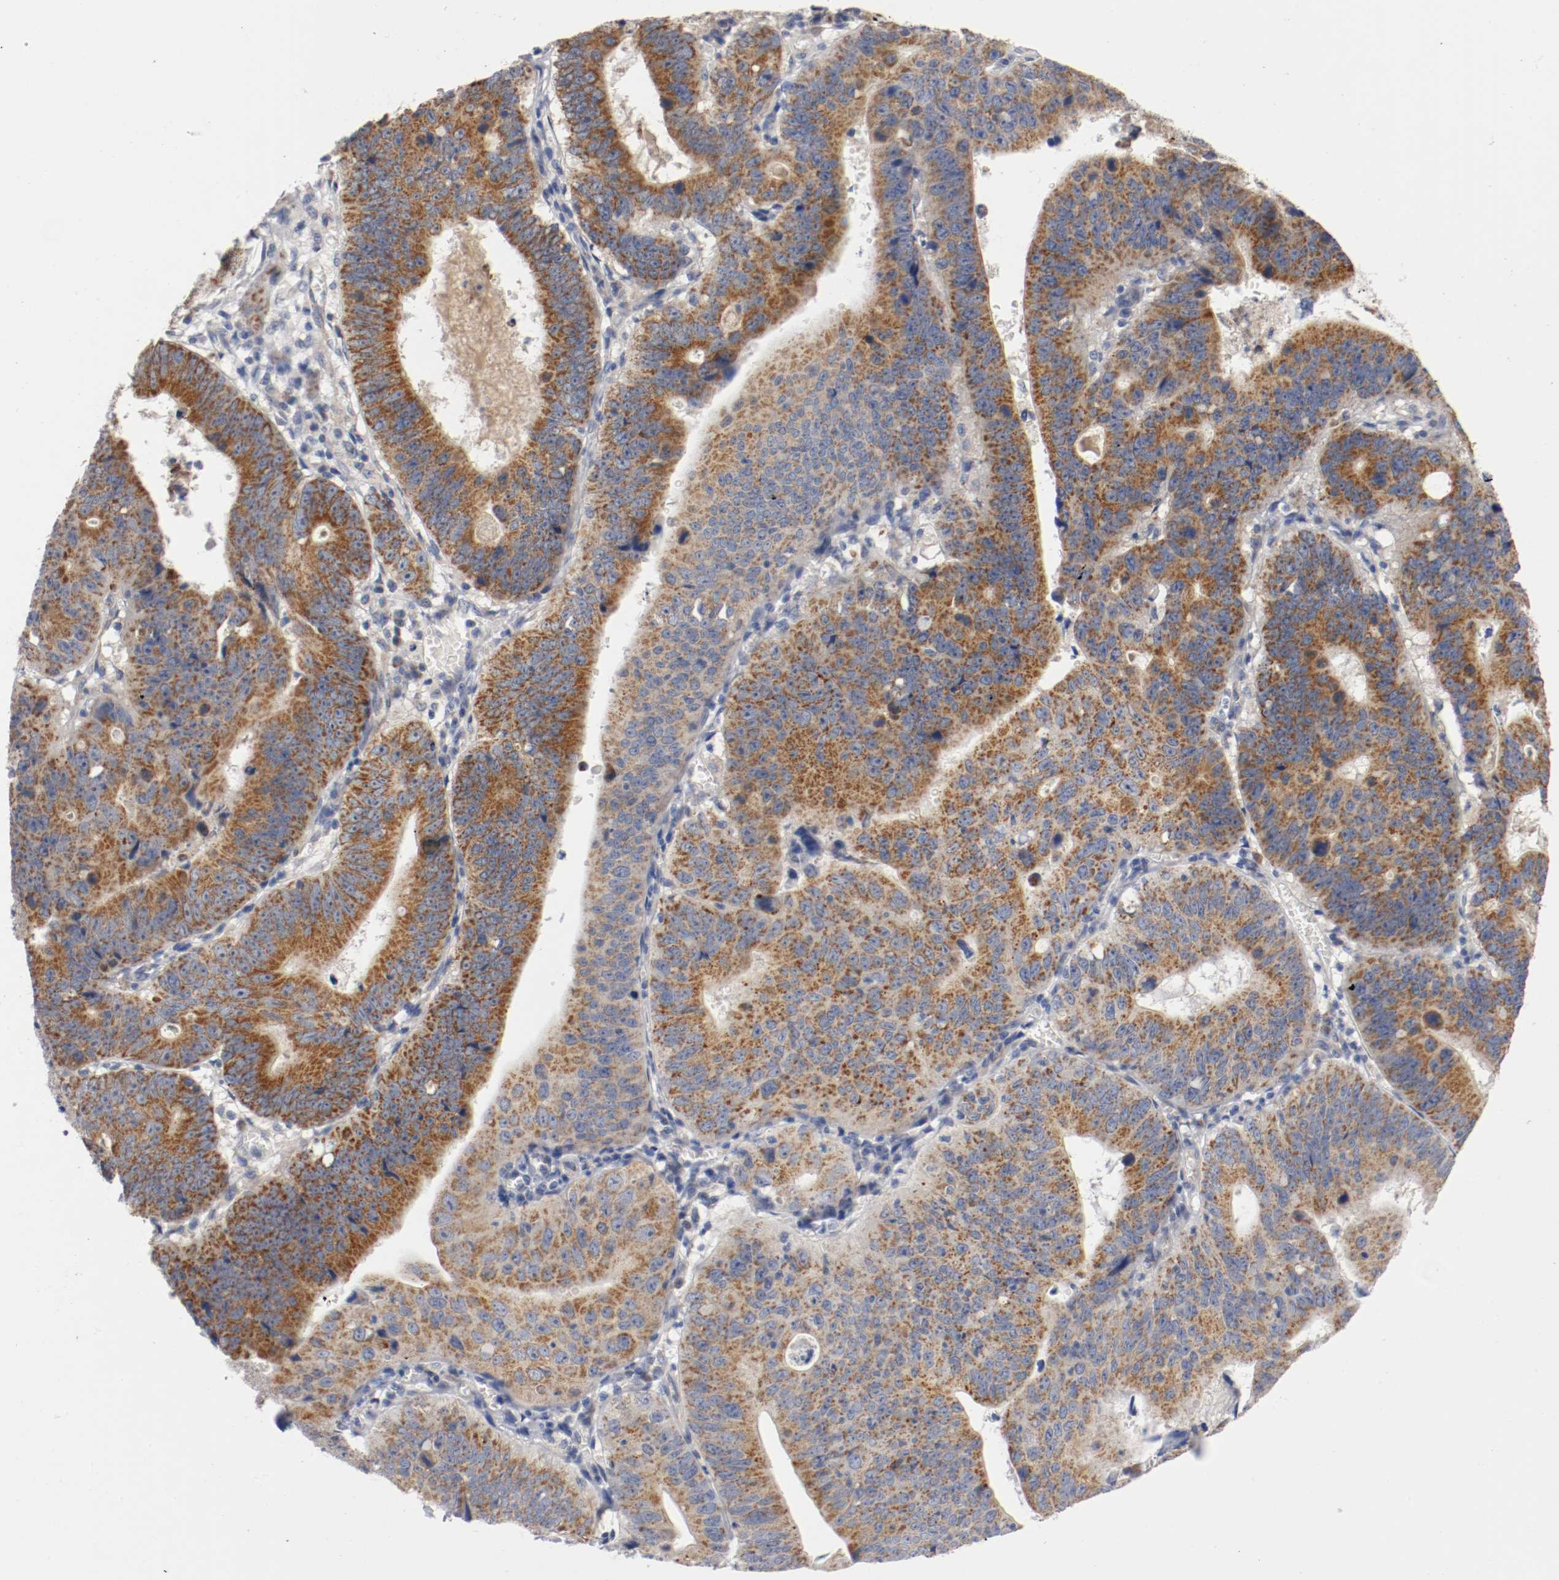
{"staining": {"intensity": "moderate", "quantity": ">75%", "location": "cytoplasmic/membranous"}, "tissue": "stomach cancer", "cell_type": "Tumor cells", "image_type": "cancer", "snomed": [{"axis": "morphology", "description": "Adenocarcinoma, NOS"}, {"axis": "topography", "description": "Stomach"}], "caption": "A brown stain highlights moderate cytoplasmic/membranous staining of a protein in human adenocarcinoma (stomach) tumor cells. (DAB (3,3'-diaminobenzidine) IHC, brown staining for protein, blue staining for nuclei).", "gene": "PCSK6", "patient": {"sex": "male", "age": 59}}